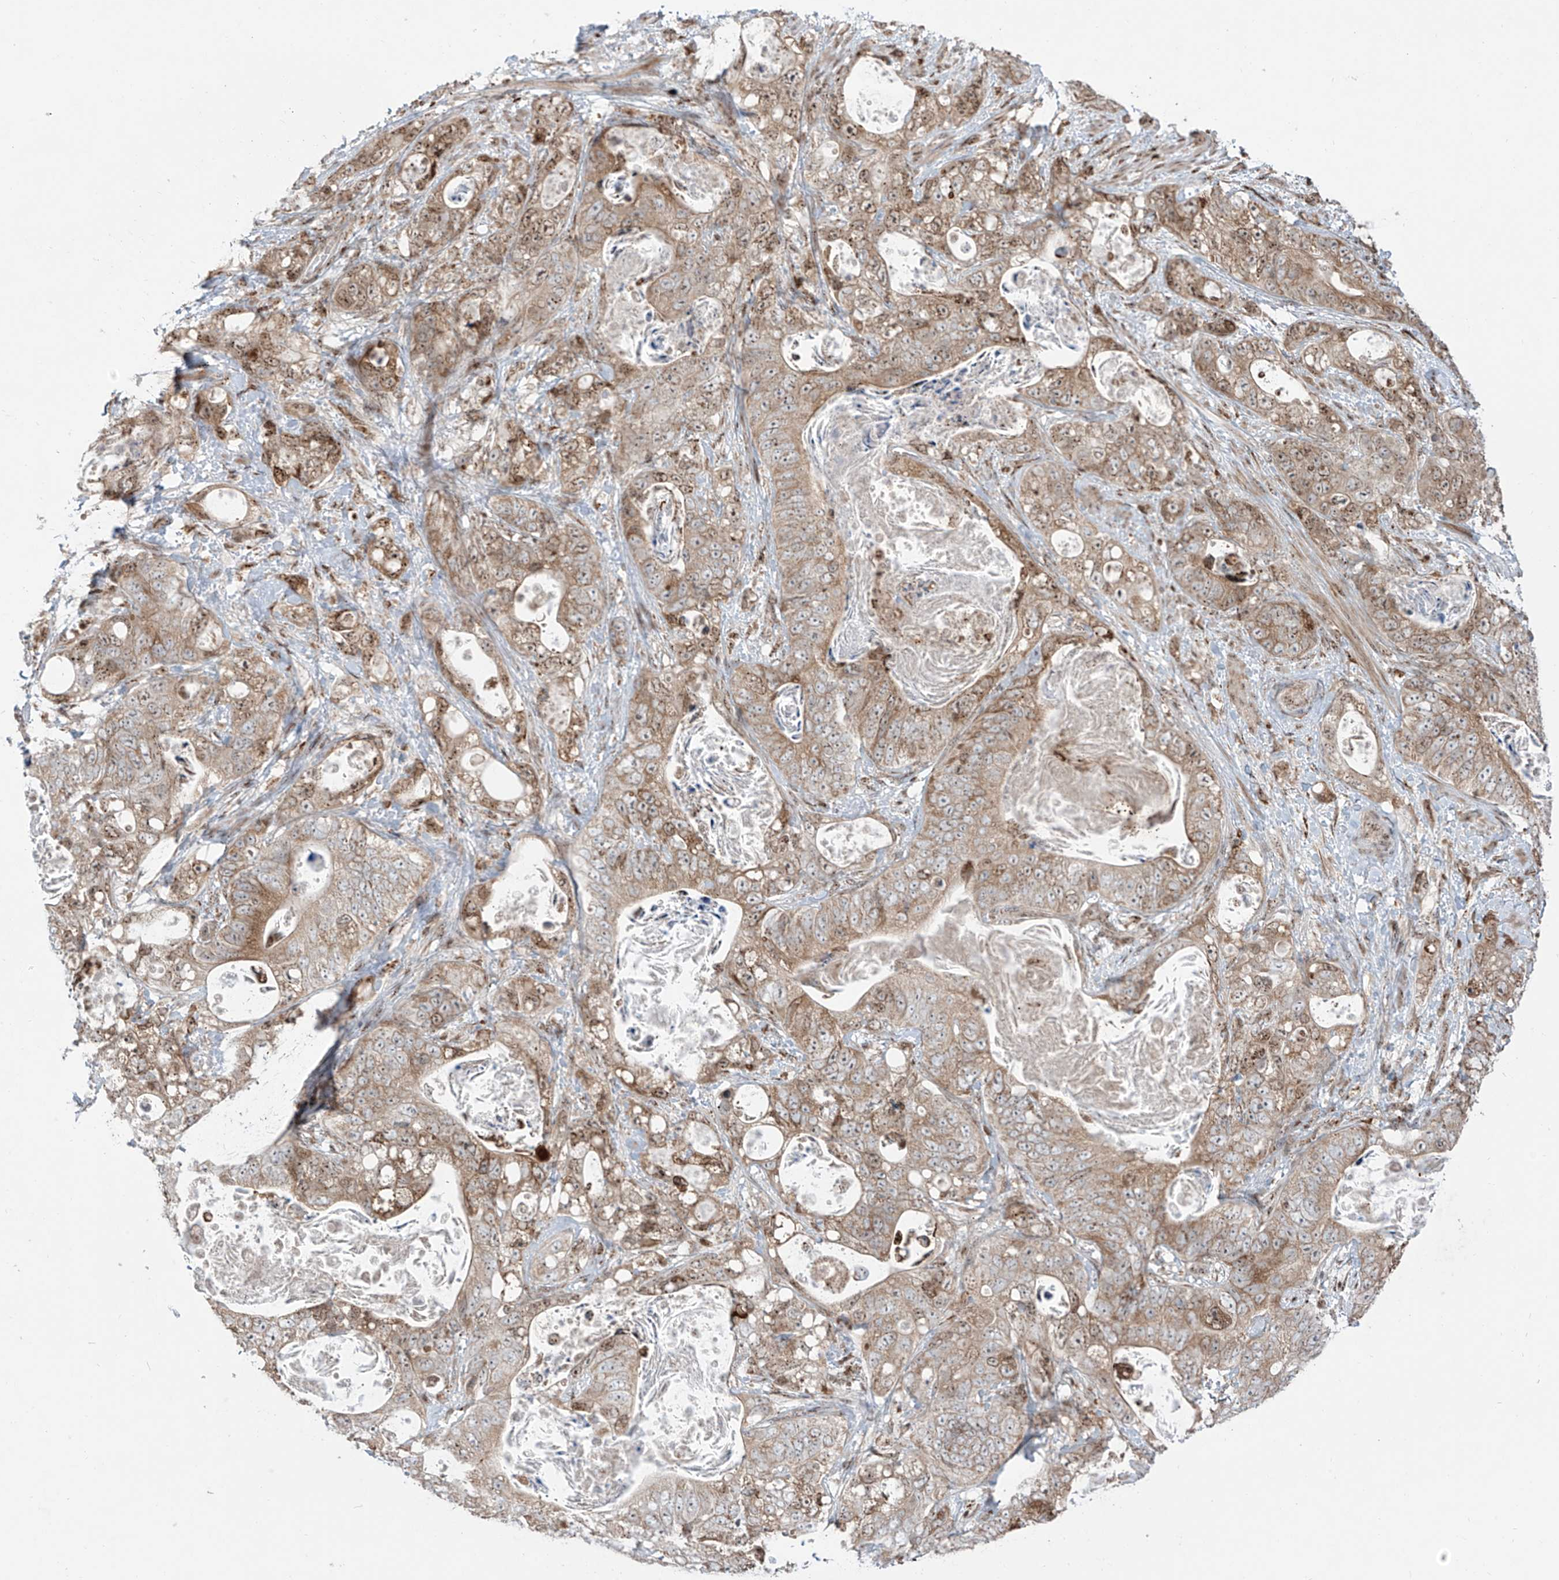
{"staining": {"intensity": "moderate", "quantity": ">75%", "location": "cytoplasmic/membranous"}, "tissue": "stomach cancer", "cell_type": "Tumor cells", "image_type": "cancer", "snomed": [{"axis": "morphology", "description": "Normal tissue, NOS"}, {"axis": "morphology", "description": "Adenocarcinoma, NOS"}, {"axis": "topography", "description": "Stomach"}], "caption": "Immunohistochemistry (IHC) image of neoplastic tissue: human stomach cancer stained using immunohistochemistry demonstrates medium levels of moderate protein expression localized specifically in the cytoplasmic/membranous of tumor cells, appearing as a cytoplasmic/membranous brown color.", "gene": "ZBTB8A", "patient": {"sex": "female", "age": 89}}